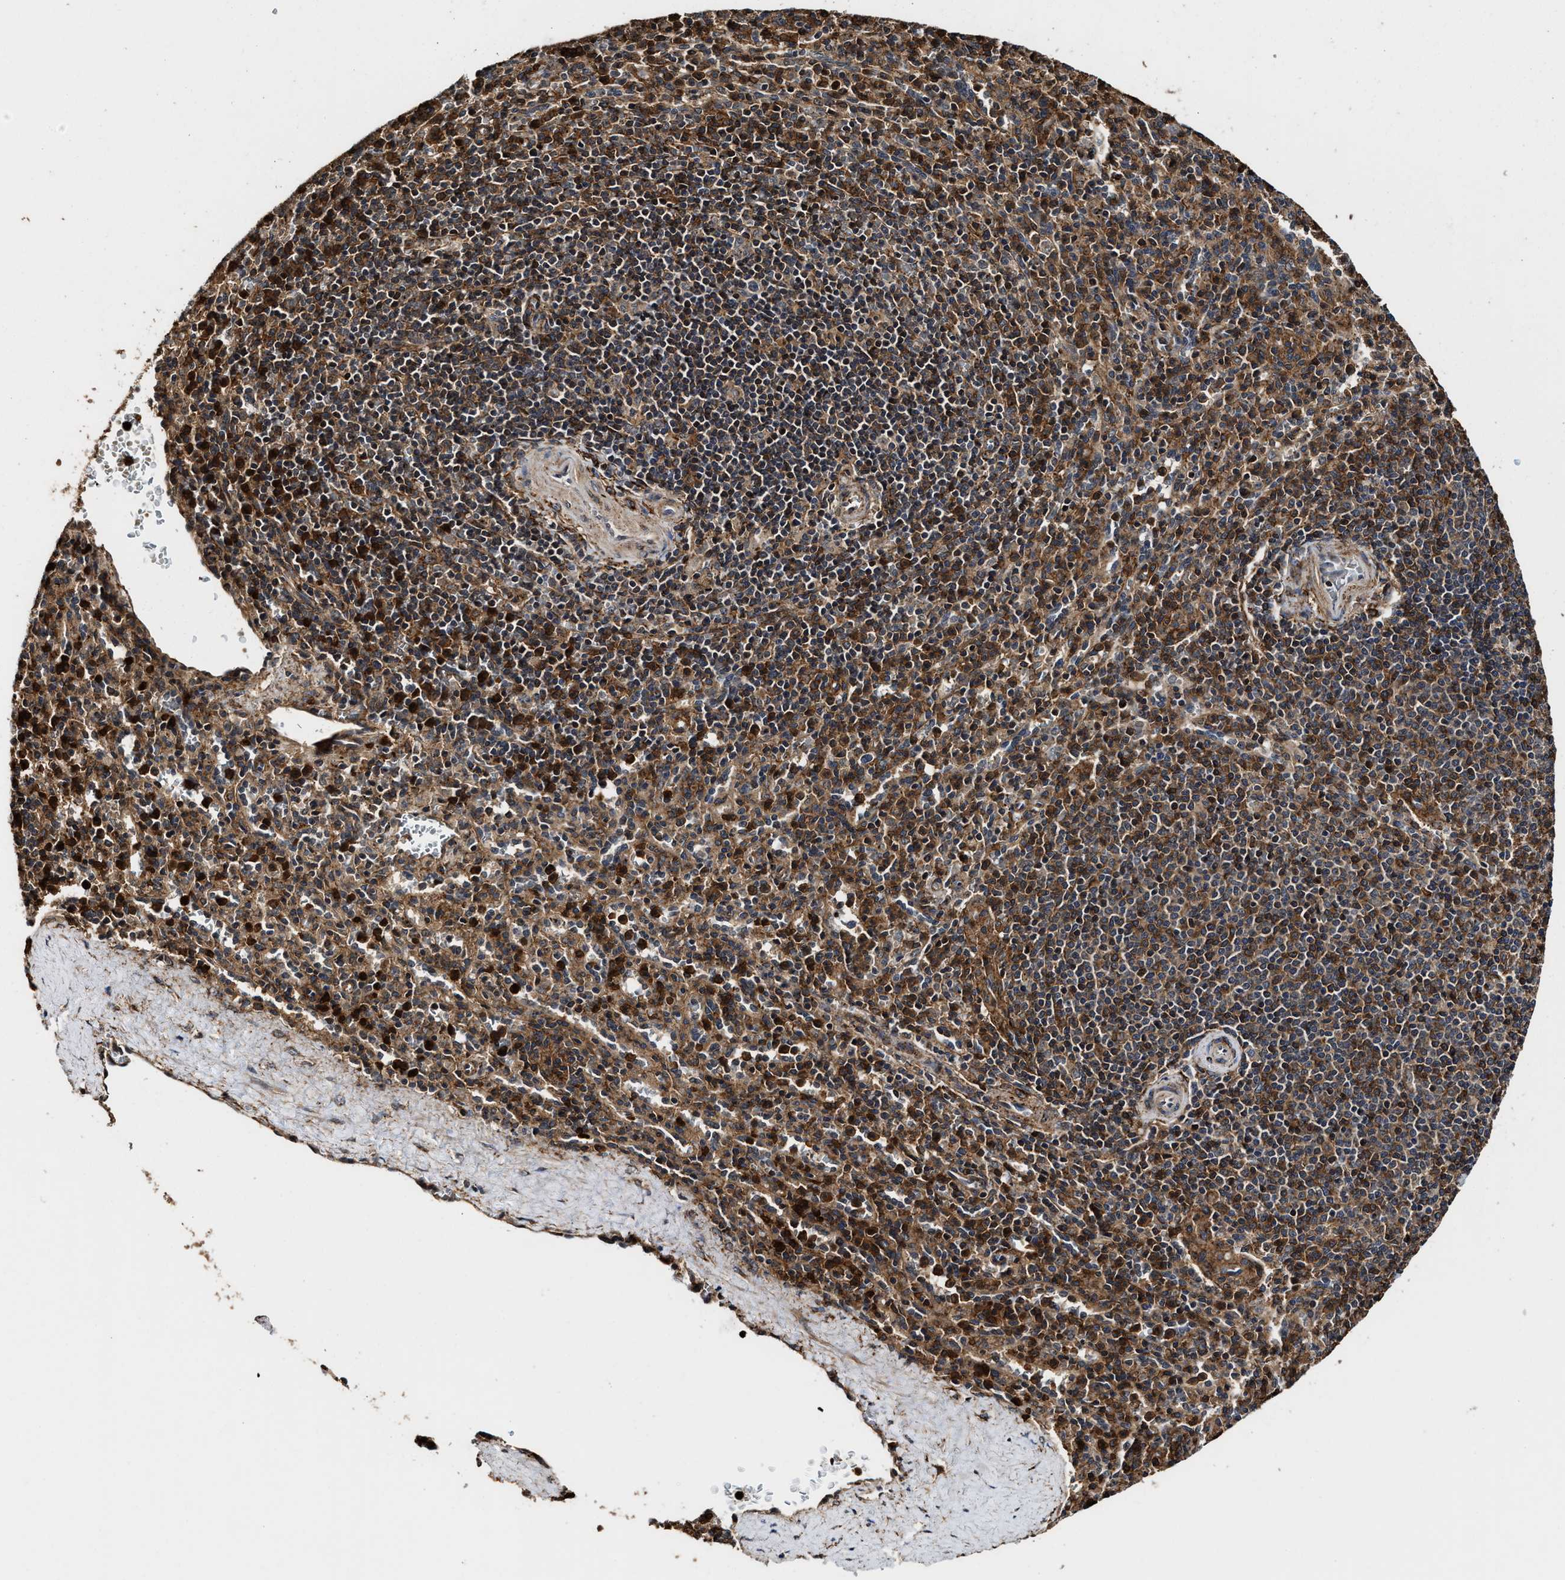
{"staining": {"intensity": "strong", "quantity": ">75%", "location": "cytoplasmic/membranous,nuclear"}, "tissue": "spleen", "cell_type": "Cells in red pulp", "image_type": "normal", "snomed": [{"axis": "morphology", "description": "Normal tissue, NOS"}, {"axis": "topography", "description": "Spleen"}], "caption": "IHC of benign human spleen demonstrates high levels of strong cytoplasmic/membranous,nuclear expression in approximately >75% of cells in red pulp. Using DAB (brown) and hematoxylin (blue) stains, captured at high magnification using brightfield microscopy.", "gene": "SEPTIN2", "patient": {"sex": "male", "age": 36}}